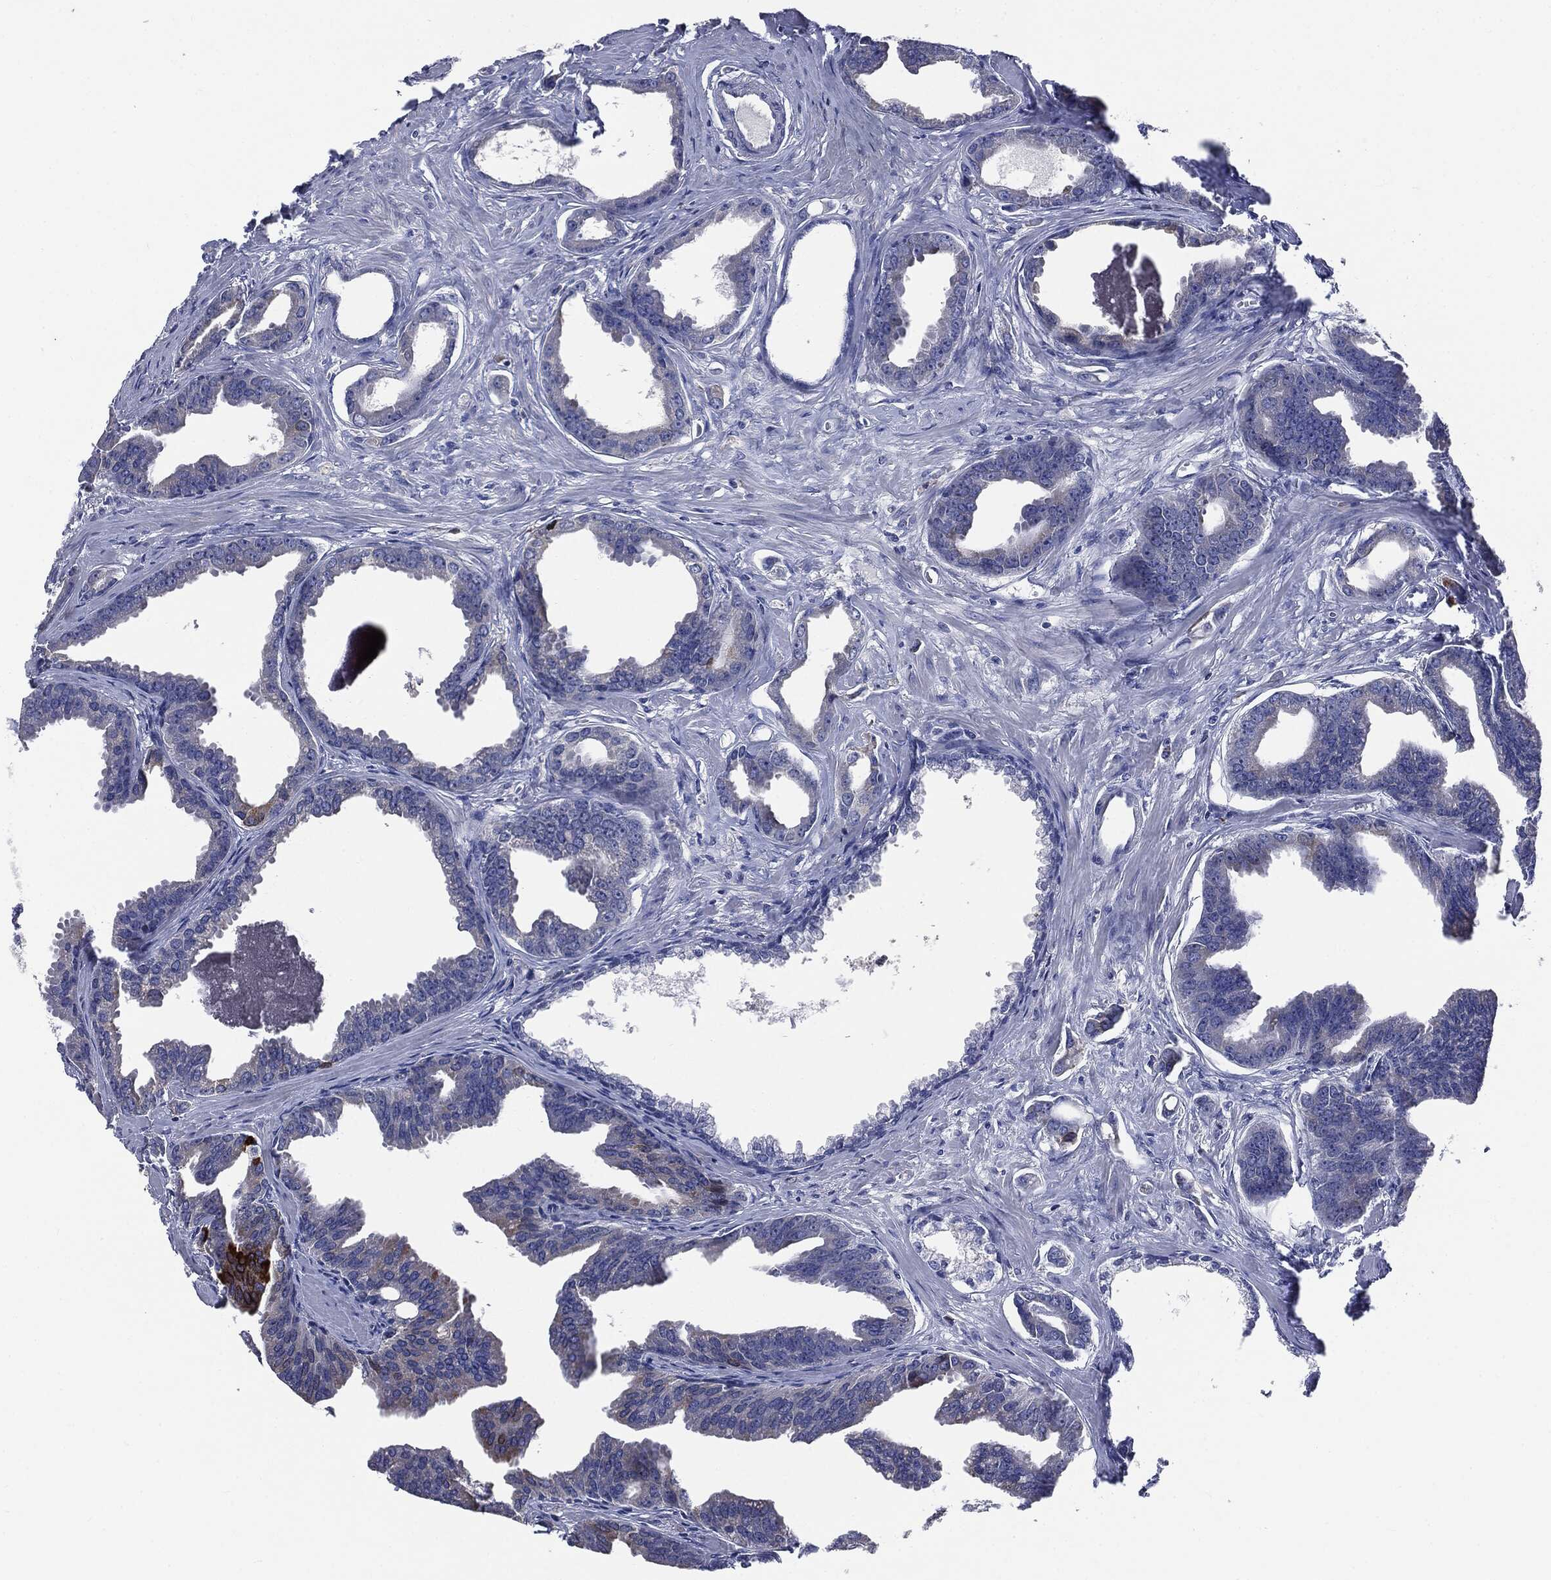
{"staining": {"intensity": "negative", "quantity": "none", "location": "none"}, "tissue": "prostate cancer", "cell_type": "Tumor cells", "image_type": "cancer", "snomed": [{"axis": "morphology", "description": "Adenocarcinoma, NOS"}, {"axis": "topography", "description": "Prostate"}], "caption": "This is a photomicrograph of immunohistochemistry staining of prostate cancer (adenocarcinoma), which shows no positivity in tumor cells.", "gene": "PTGS2", "patient": {"sex": "male", "age": 66}}